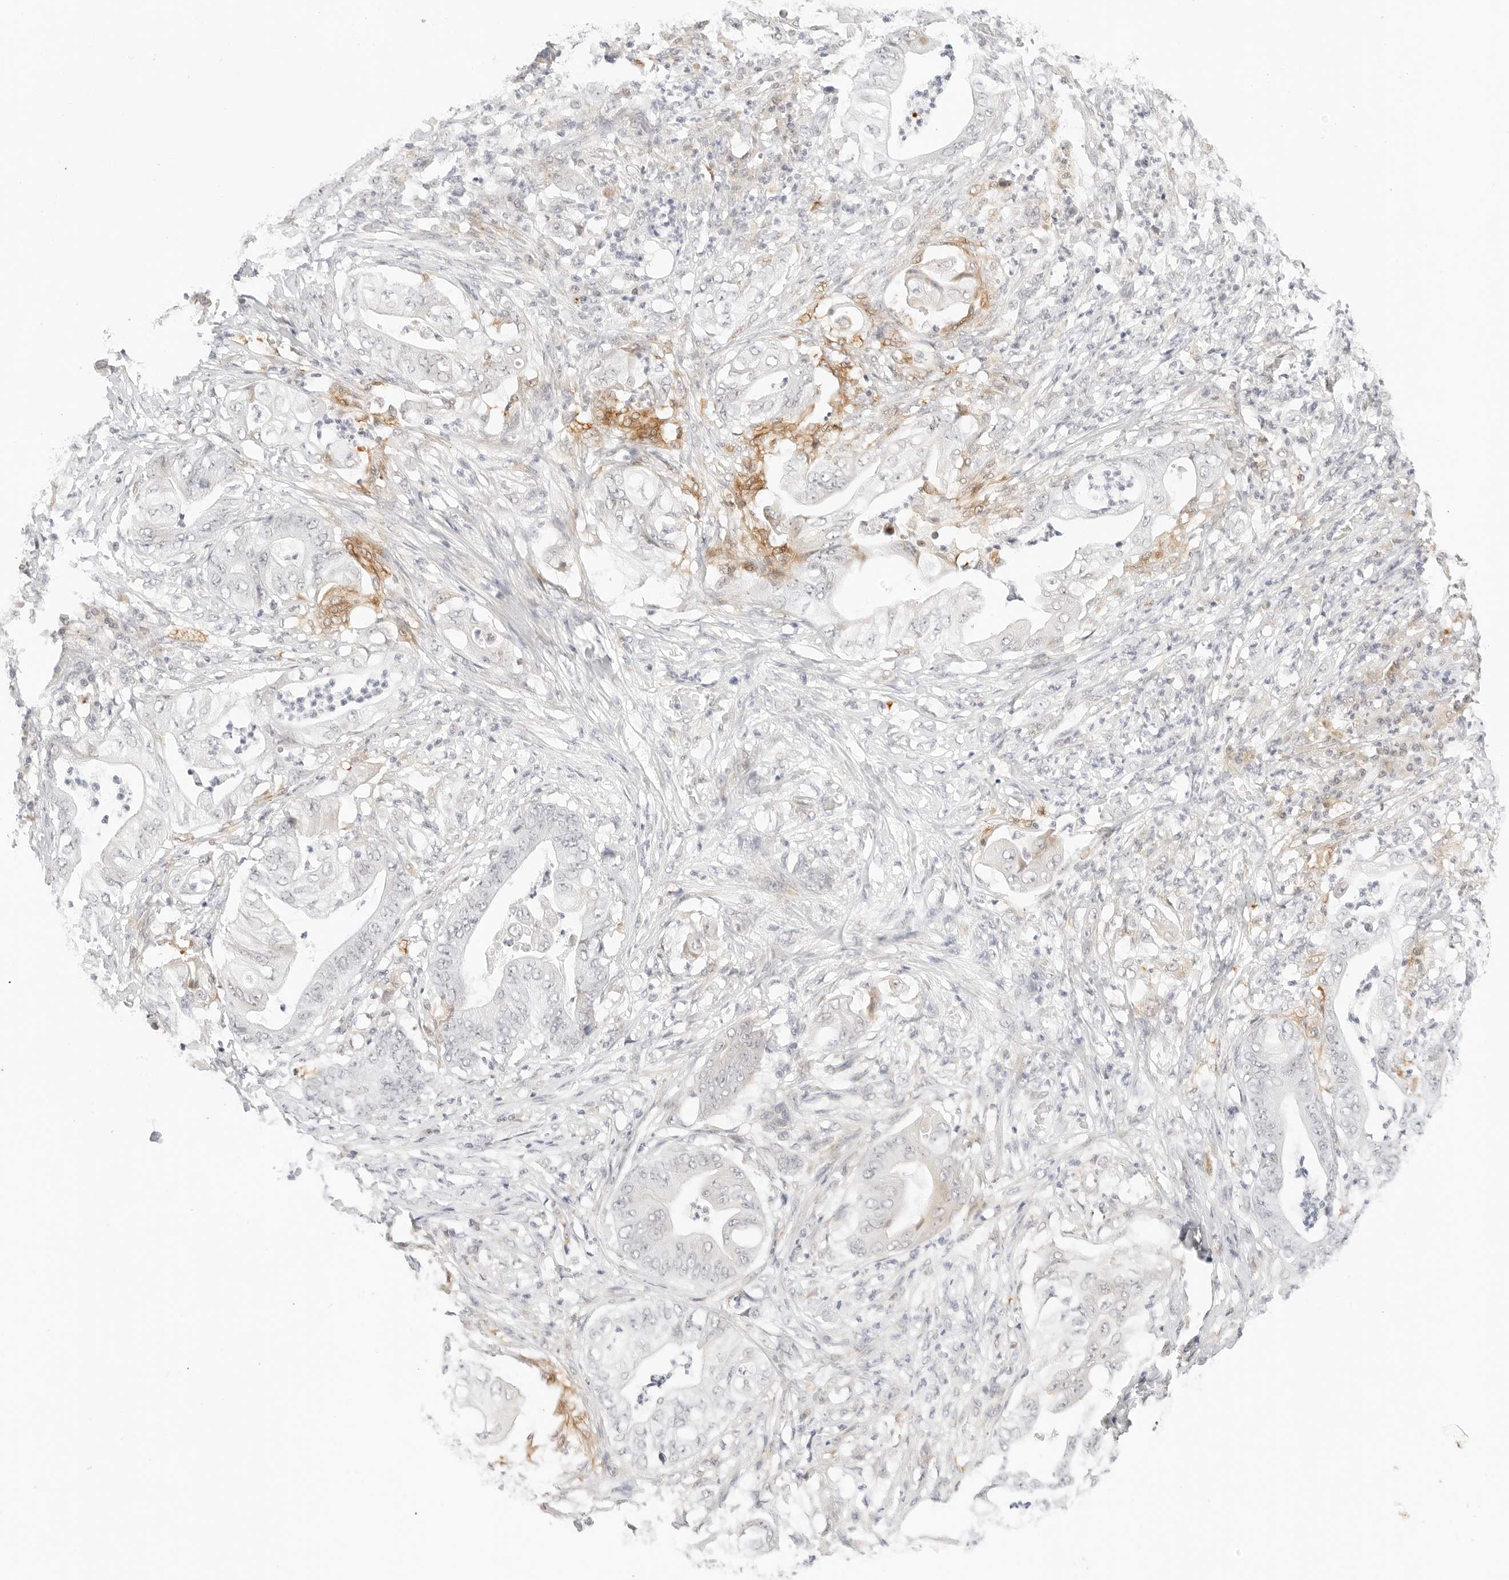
{"staining": {"intensity": "negative", "quantity": "none", "location": "none"}, "tissue": "stomach cancer", "cell_type": "Tumor cells", "image_type": "cancer", "snomed": [{"axis": "morphology", "description": "Adenocarcinoma, NOS"}, {"axis": "topography", "description": "Stomach"}], "caption": "A high-resolution photomicrograph shows immunohistochemistry staining of adenocarcinoma (stomach), which exhibits no significant expression in tumor cells. Nuclei are stained in blue.", "gene": "XKR4", "patient": {"sex": "female", "age": 73}}